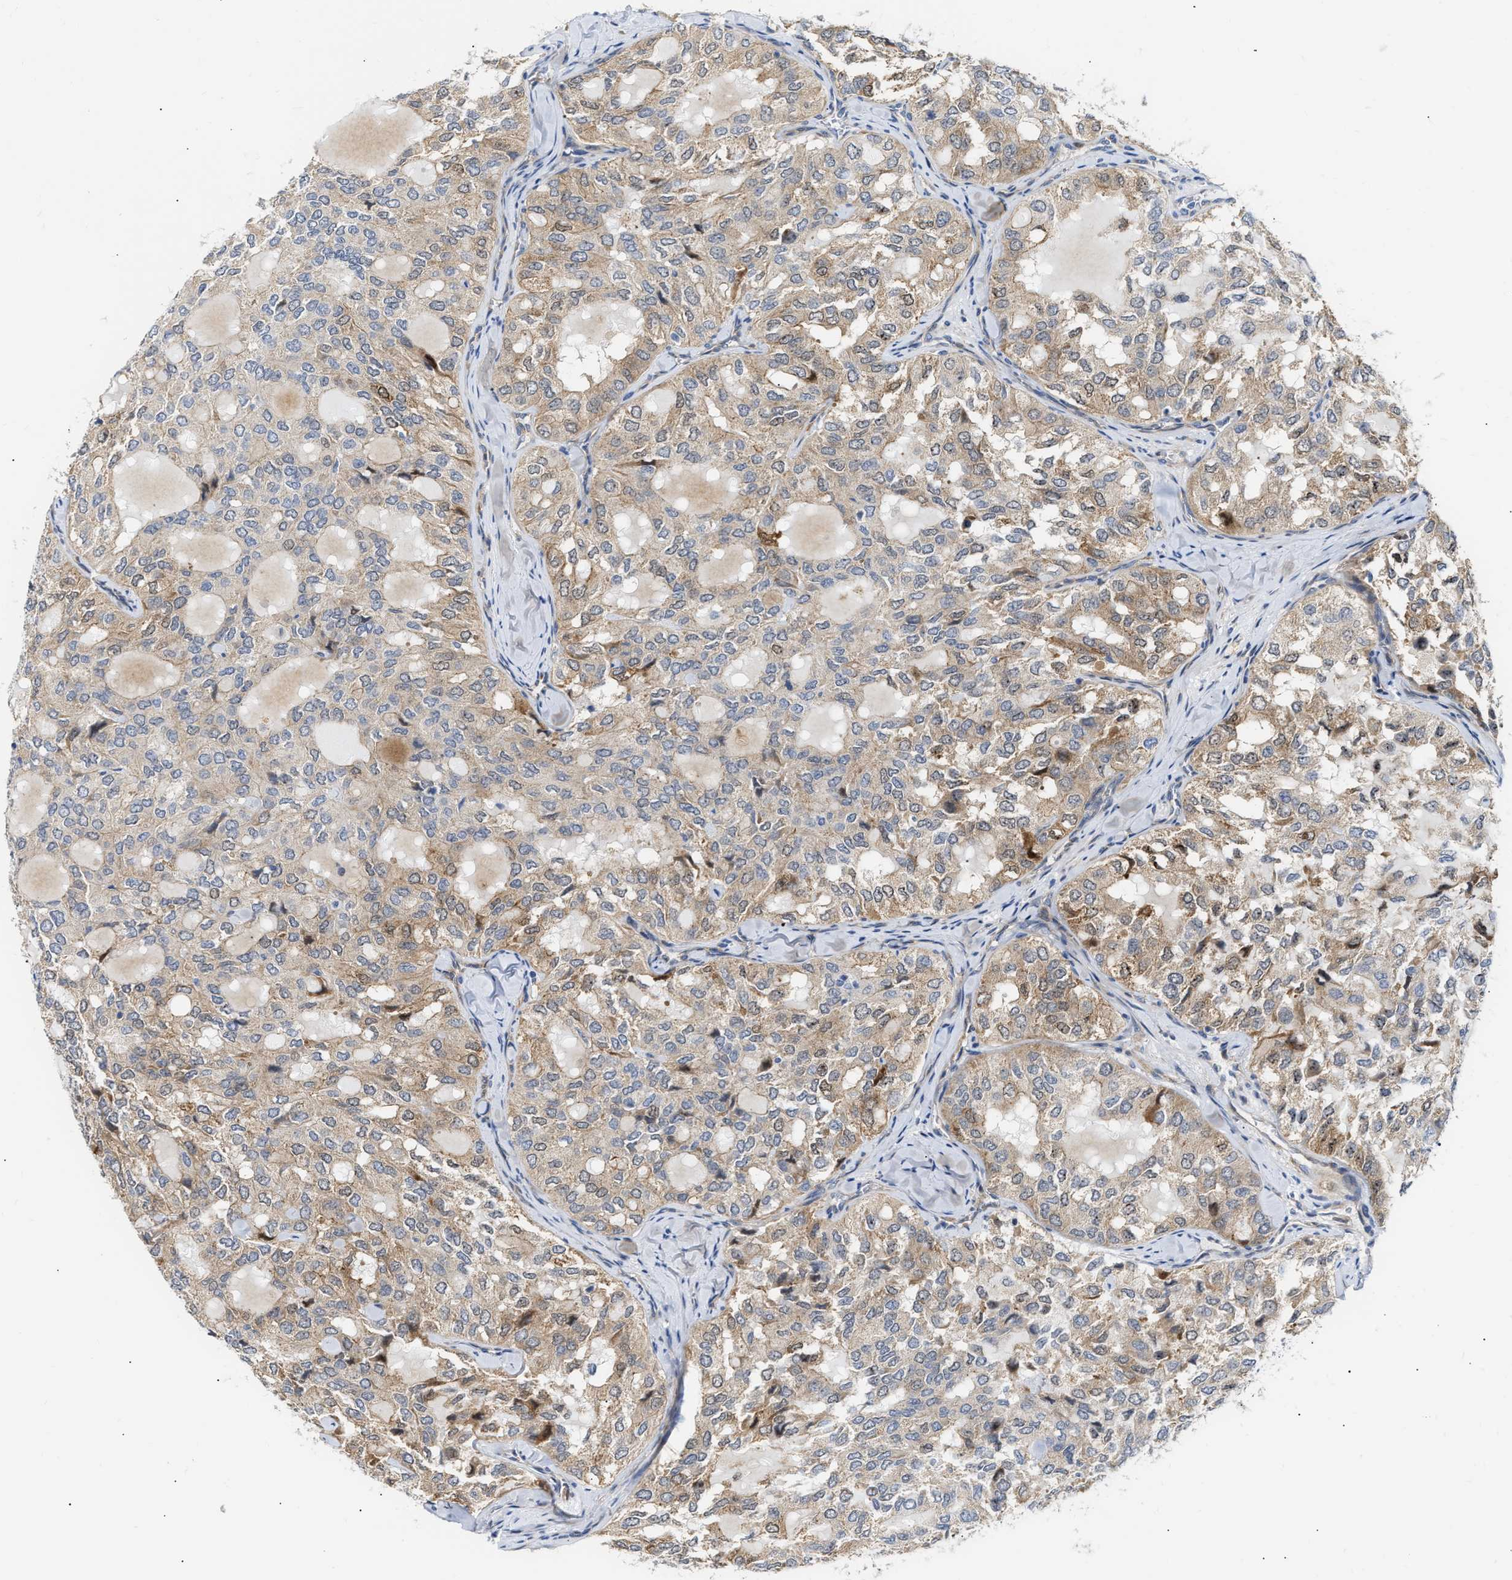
{"staining": {"intensity": "moderate", "quantity": ">75%", "location": "cytoplasmic/membranous"}, "tissue": "thyroid cancer", "cell_type": "Tumor cells", "image_type": "cancer", "snomed": [{"axis": "morphology", "description": "Follicular adenoma carcinoma, NOS"}, {"axis": "topography", "description": "Thyroid gland"}], "caption": "Tumor cells show medium levels of moderate cytoplasmic/membranous staining in about >75% of cells in human thyroid cancer. (brown staining indicates protein expression, while blue staining denotes nuclei).", "gene": "FHL1", "patient": {"sex": "male", "age": 75}}